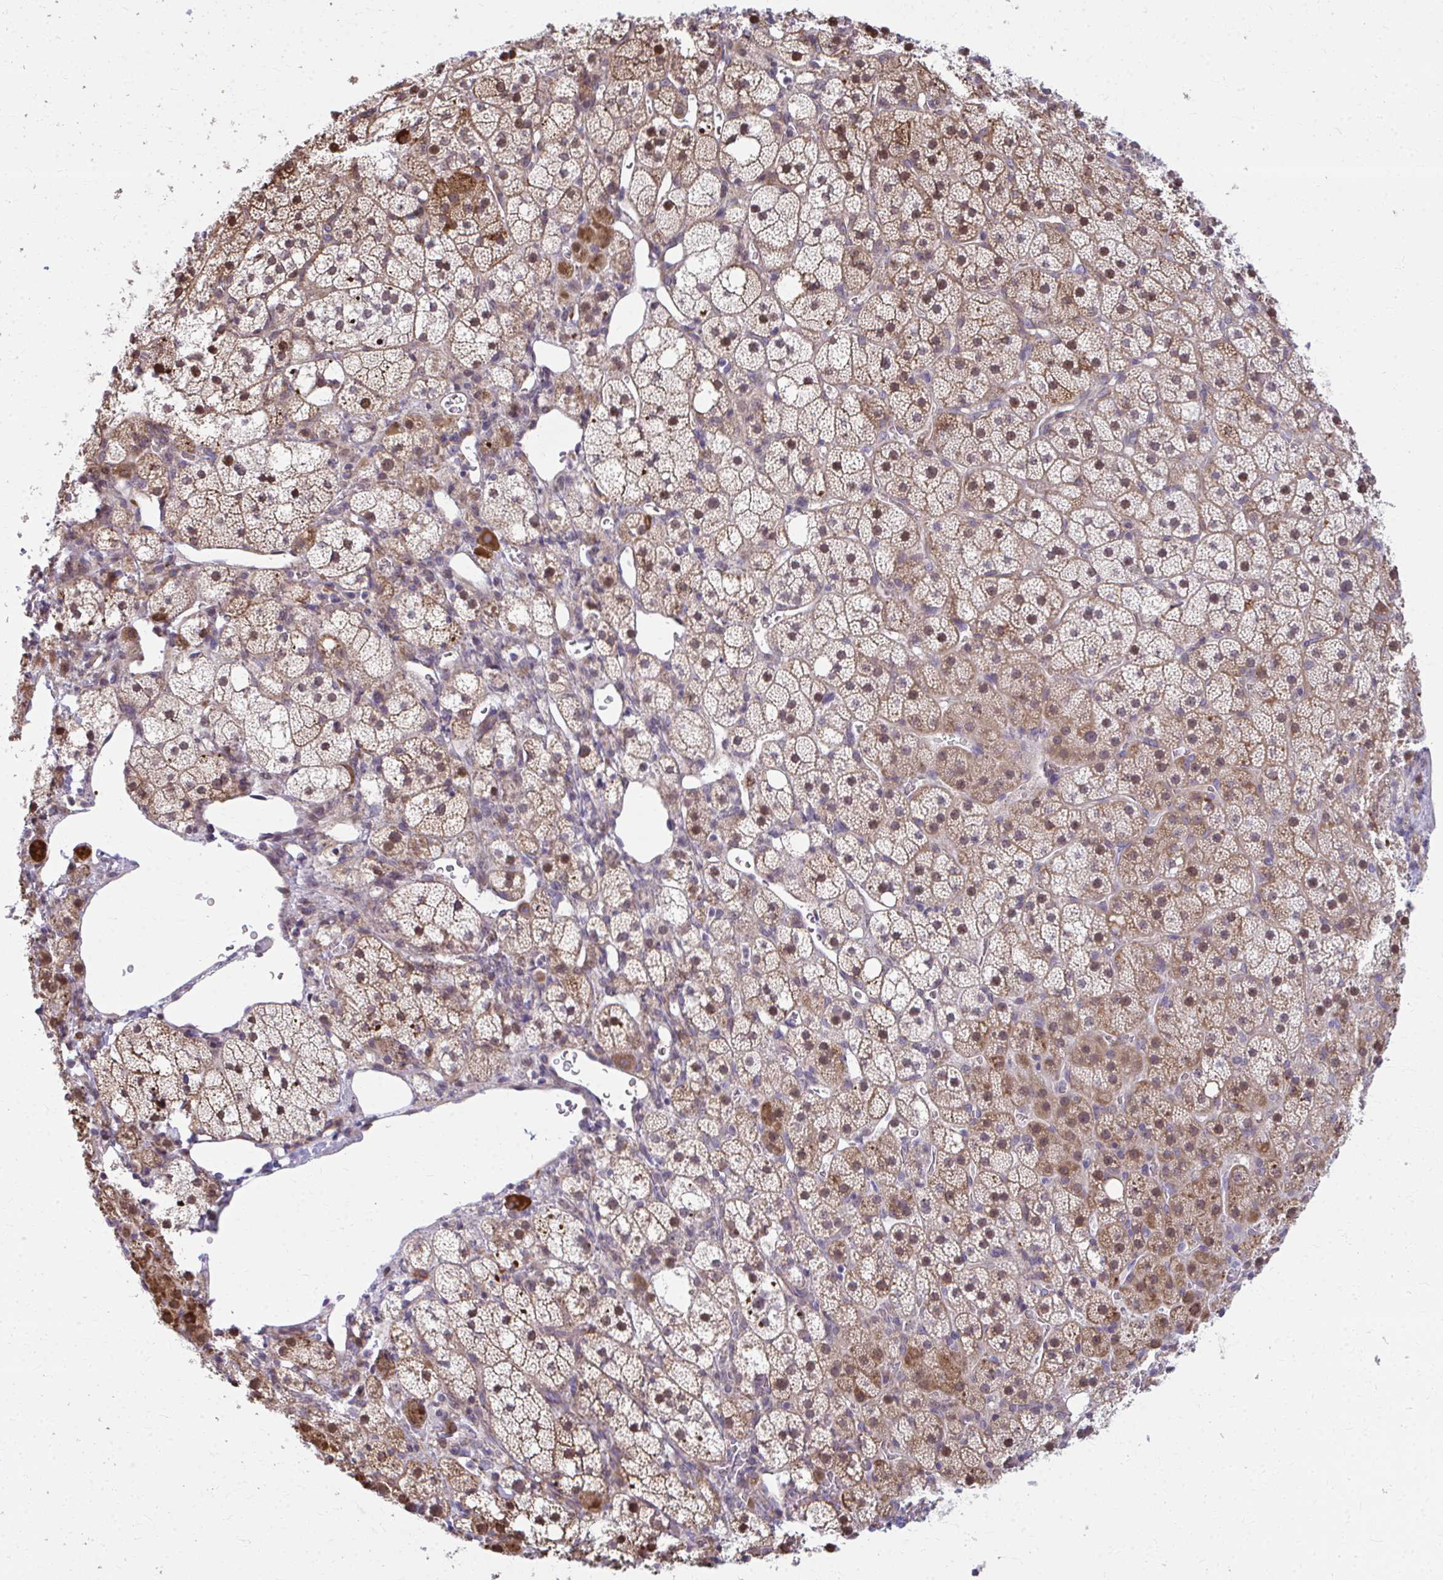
{"staining": {"intensity": "moderate", "quantity": ">75%", "location": "cytoplasmic/membranous,nuclear"}, "tissue": "adrenal gland", "cell_type": "Glandular cells", "image_type": "normal", "snomed": [{"axis": "morphology", "description": "Normal tissue, NOS"}, {"axis": "topography", "description": "Adrenal gland"}], "caption": "Protein expression analysis of unremarkable adrenal gland demonstrates moderate cytoplasmic/membranous,nuclear expression in about >75% of glandular cells.", "gene": "MAF1", "patient": {"sex": "male", "age": 53}}